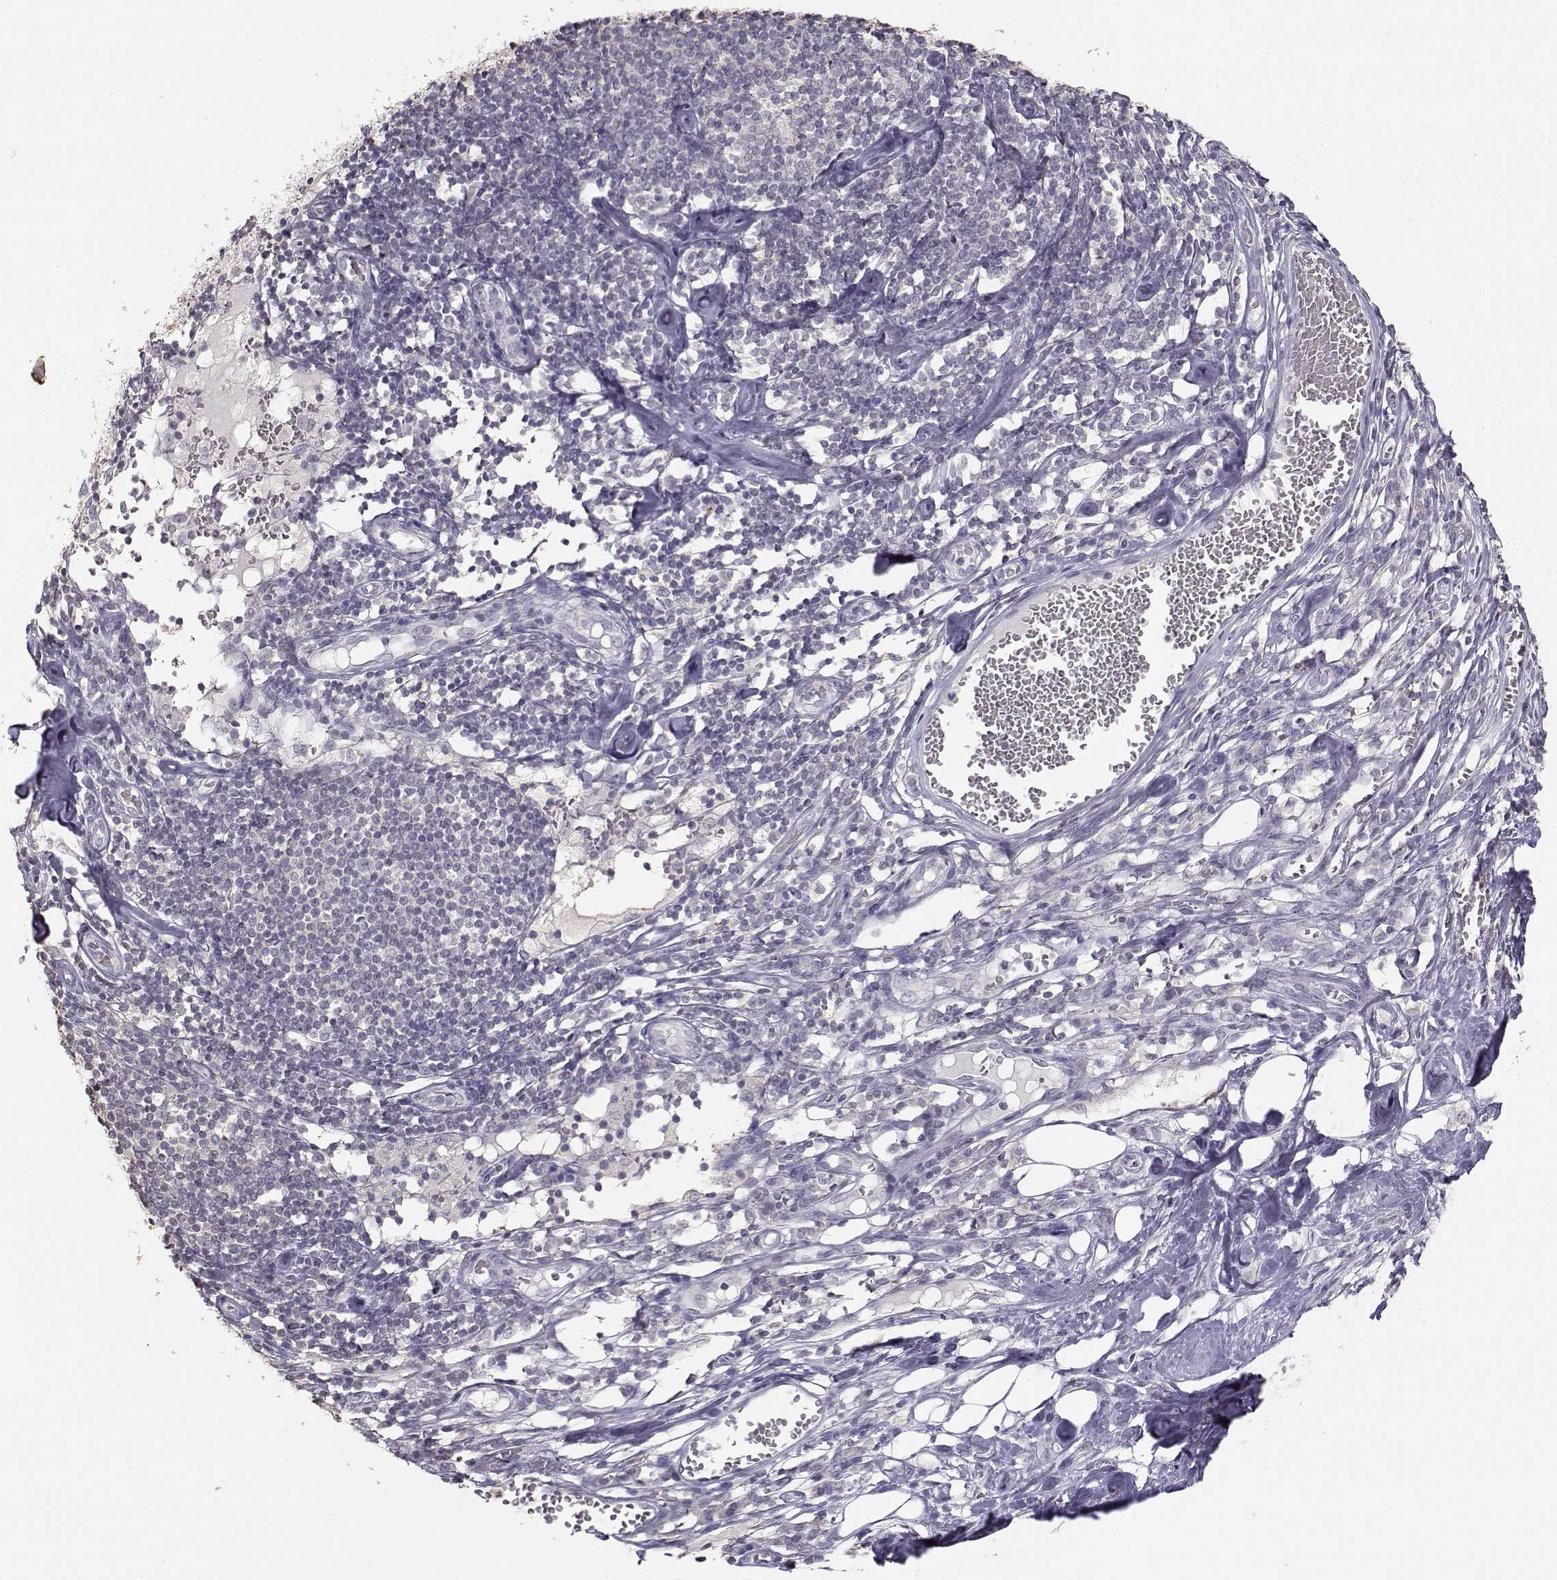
{"staining": {"intensity": "negative", "quantity": "none", "location": "none"}, "tissue": "melanoma", "cell_type": "Tumor cells", "image_type": "cancer", "snomed": [{"axis": "morphology", "description": "Malignant melanoma, Metastatic site"}, {"axis": "topography", "description": "Lymph node"}], "caption": "The micrograph shows no significant expression in tumor cells of malignant melanoma (metastatic site).", "gene": "UROC1", "patient": {"sex": "female", "age": 64}}